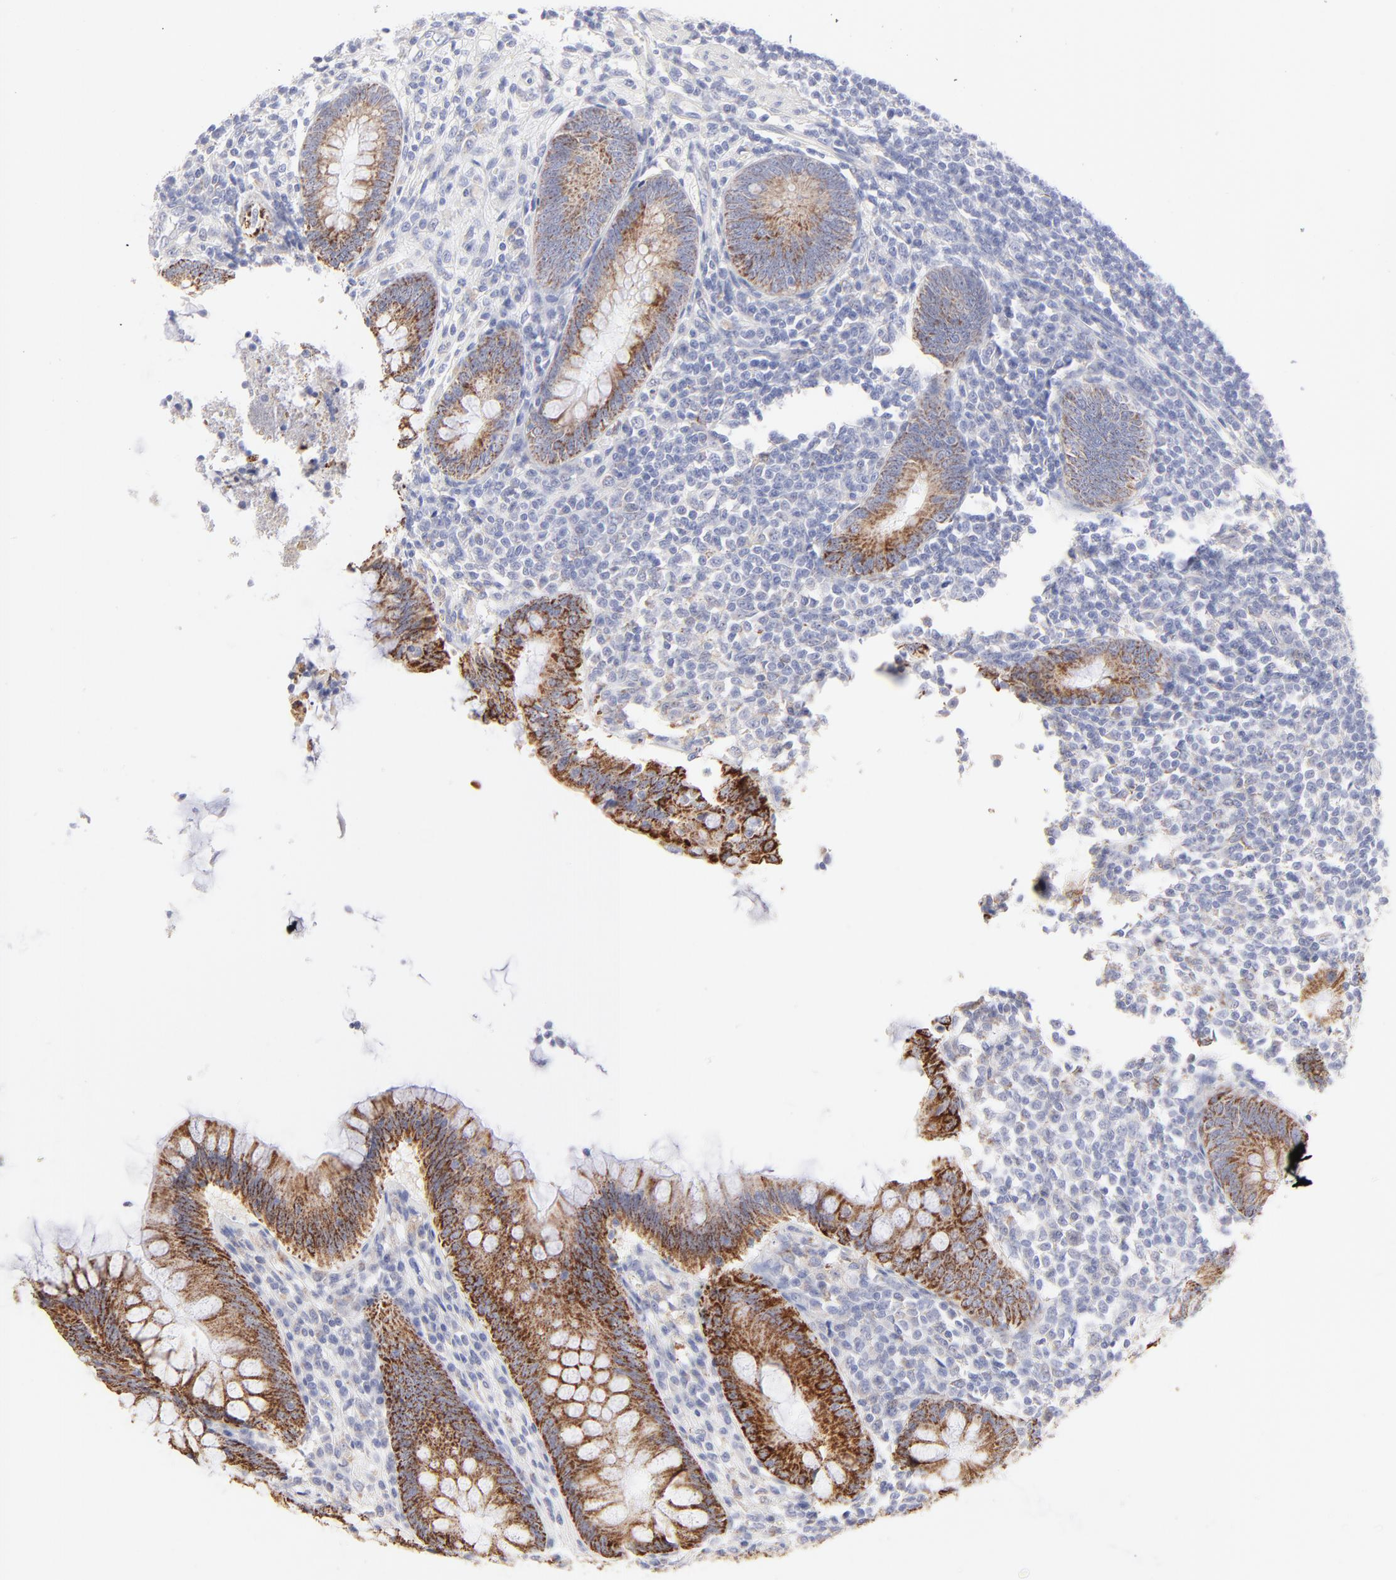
{"staining": {"intensity": "moderate", "quantity": ">75%", "location": "cytoplasmic/membranous"}, "tissue": "appendix", "cell_type": "Glandular cells", "image_type": "normal", "snomed": [{"axis": "morphology", "description": "Normal tissue, NOS"}, {"axis": "topography", "description": "Appendix"}], "caption": "Protein analysis of normal appendix exhibits moderate cytoplasmic/membranous positivity in approximately >75% of glandular cells.", "gene": "TST", "patient": {"sex": "female", "age": 66}}